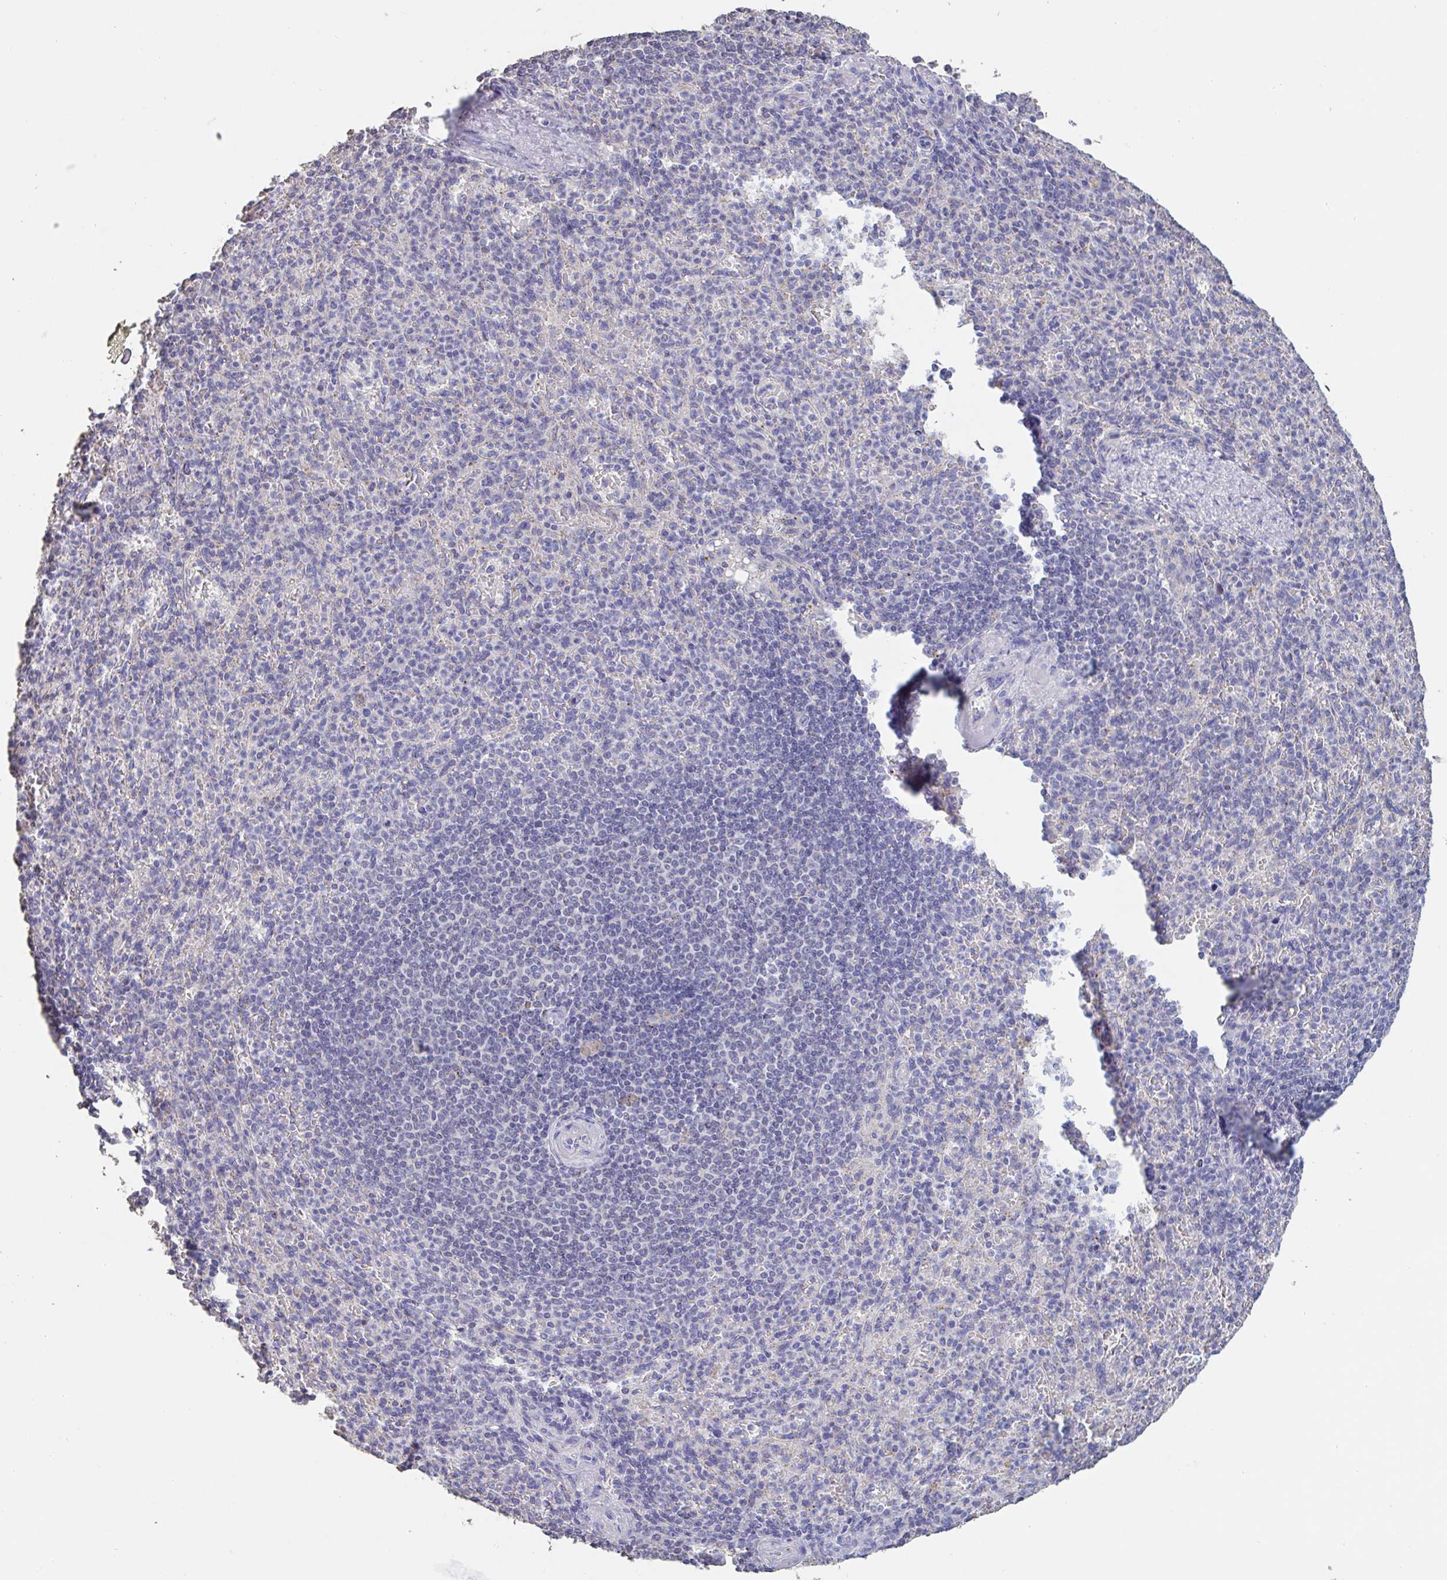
{"staining": {"intensity": "negative", "quantity": "none", "location": "none"}, "tissue": "spleen", "cell_type": "Cells in red pulp", "image_type": "normal", "snomed": [{"axis": "morphology", "description": "Normal tissue, NOS"}, {"axis": "topography", "description": "Spleen"}], "caption": "The photomicrograph exhibits no staining of cells in red pulp in unremarkable spleen. (Immunohistochemistry (ihc), brightfield microscopy, high magnification).", "gene": "CHMP5", "patient": {"sex": "female", "age": 74}}